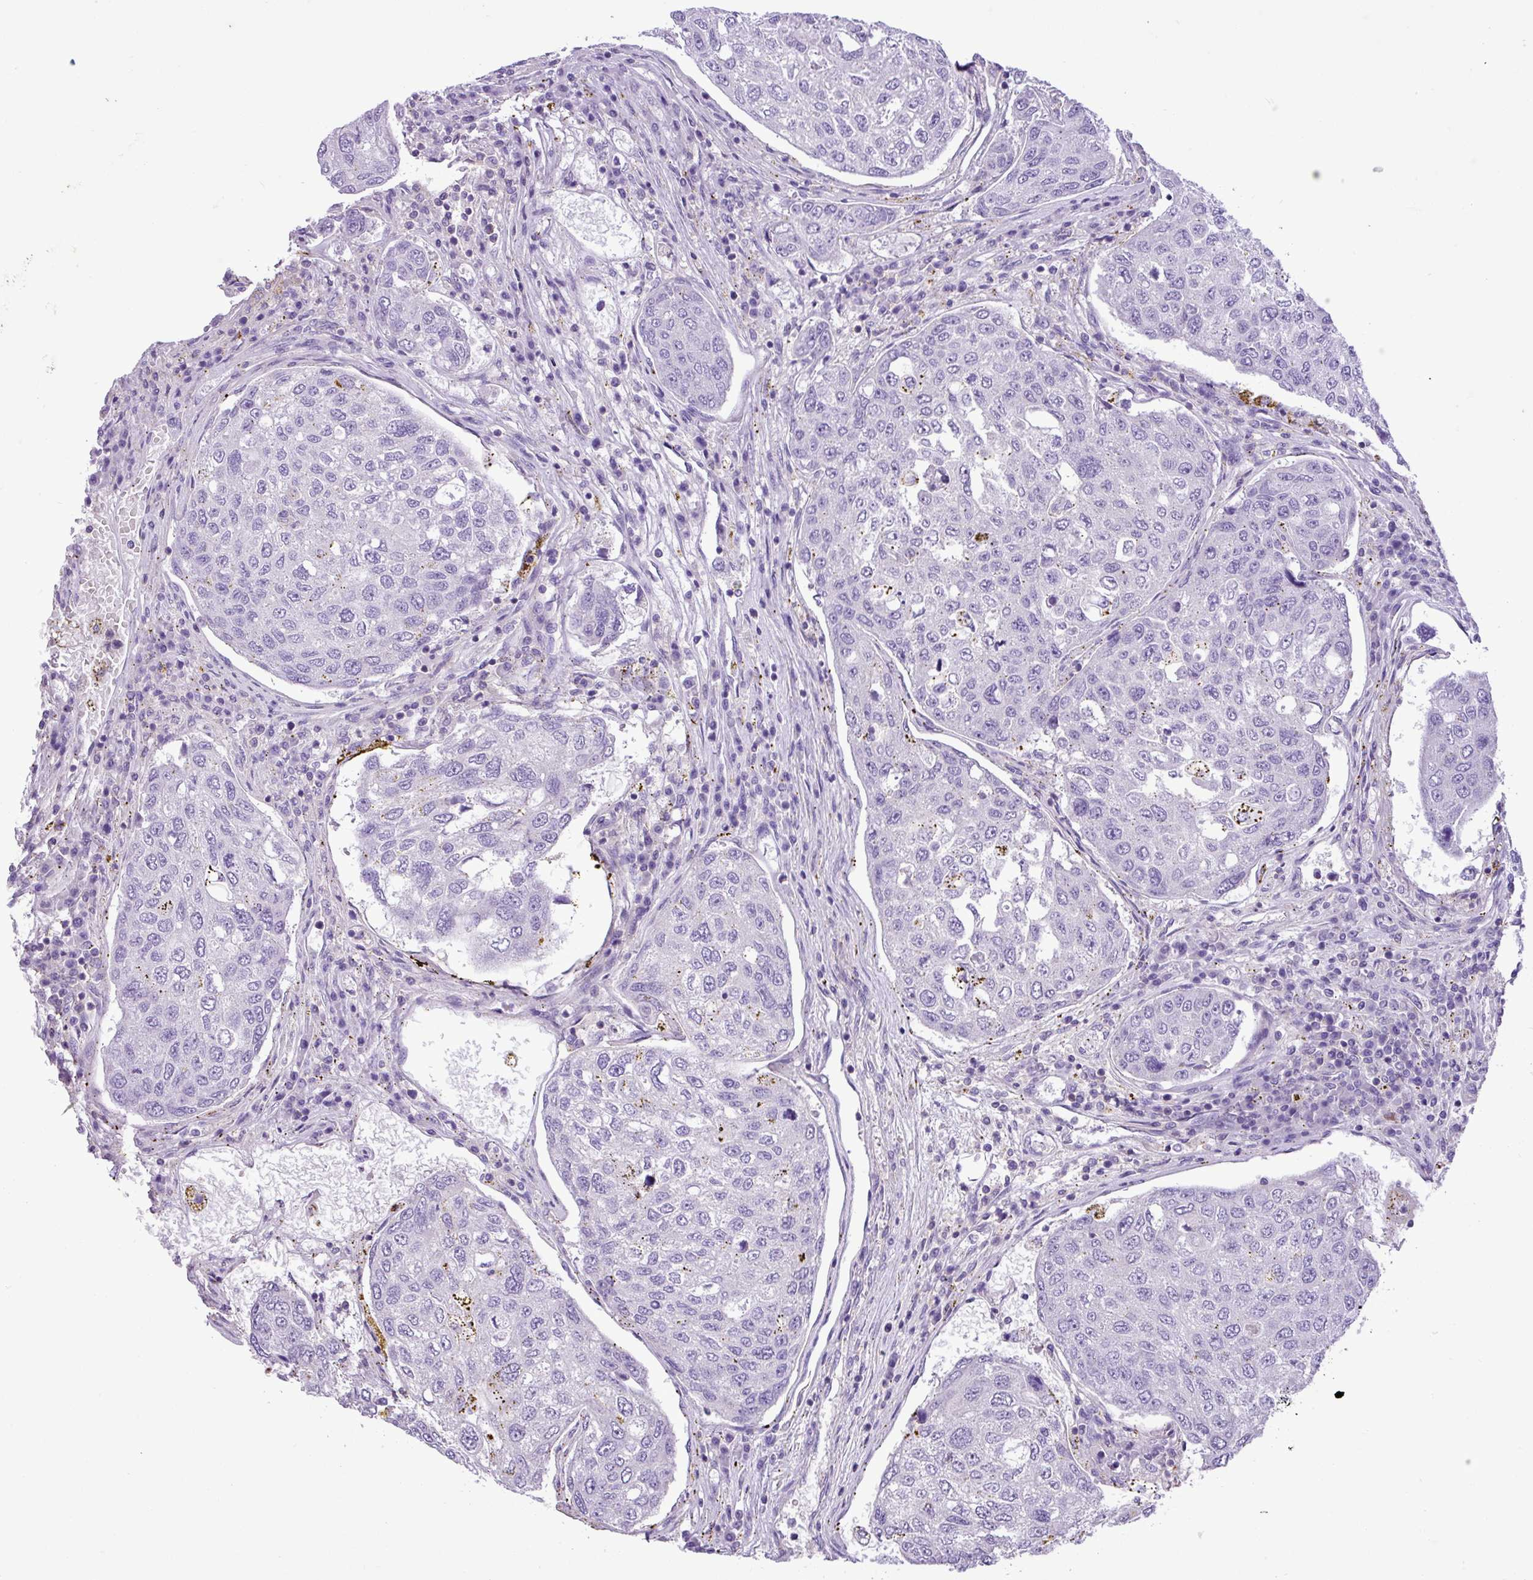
{"staining": {"intensity": "negative", "quantity": "none", "location": "none"}, "tissue": "urothelial cancer", "cell_type": "Tumor cells", "image_type": "cancer", "snomed": [{"axis": "morphology", "description": "Urothelial carcinoma, High grade"}, {"axis": "topography", "description": "Lymph node"}, {"axis": "topography", "description": "Urinary bladder"}], "caption": "There is no significant positivity in tumor cells of urothelial cancer.", "gene": "ZNF334", "patient": {"sex": "male", "age": 51}}